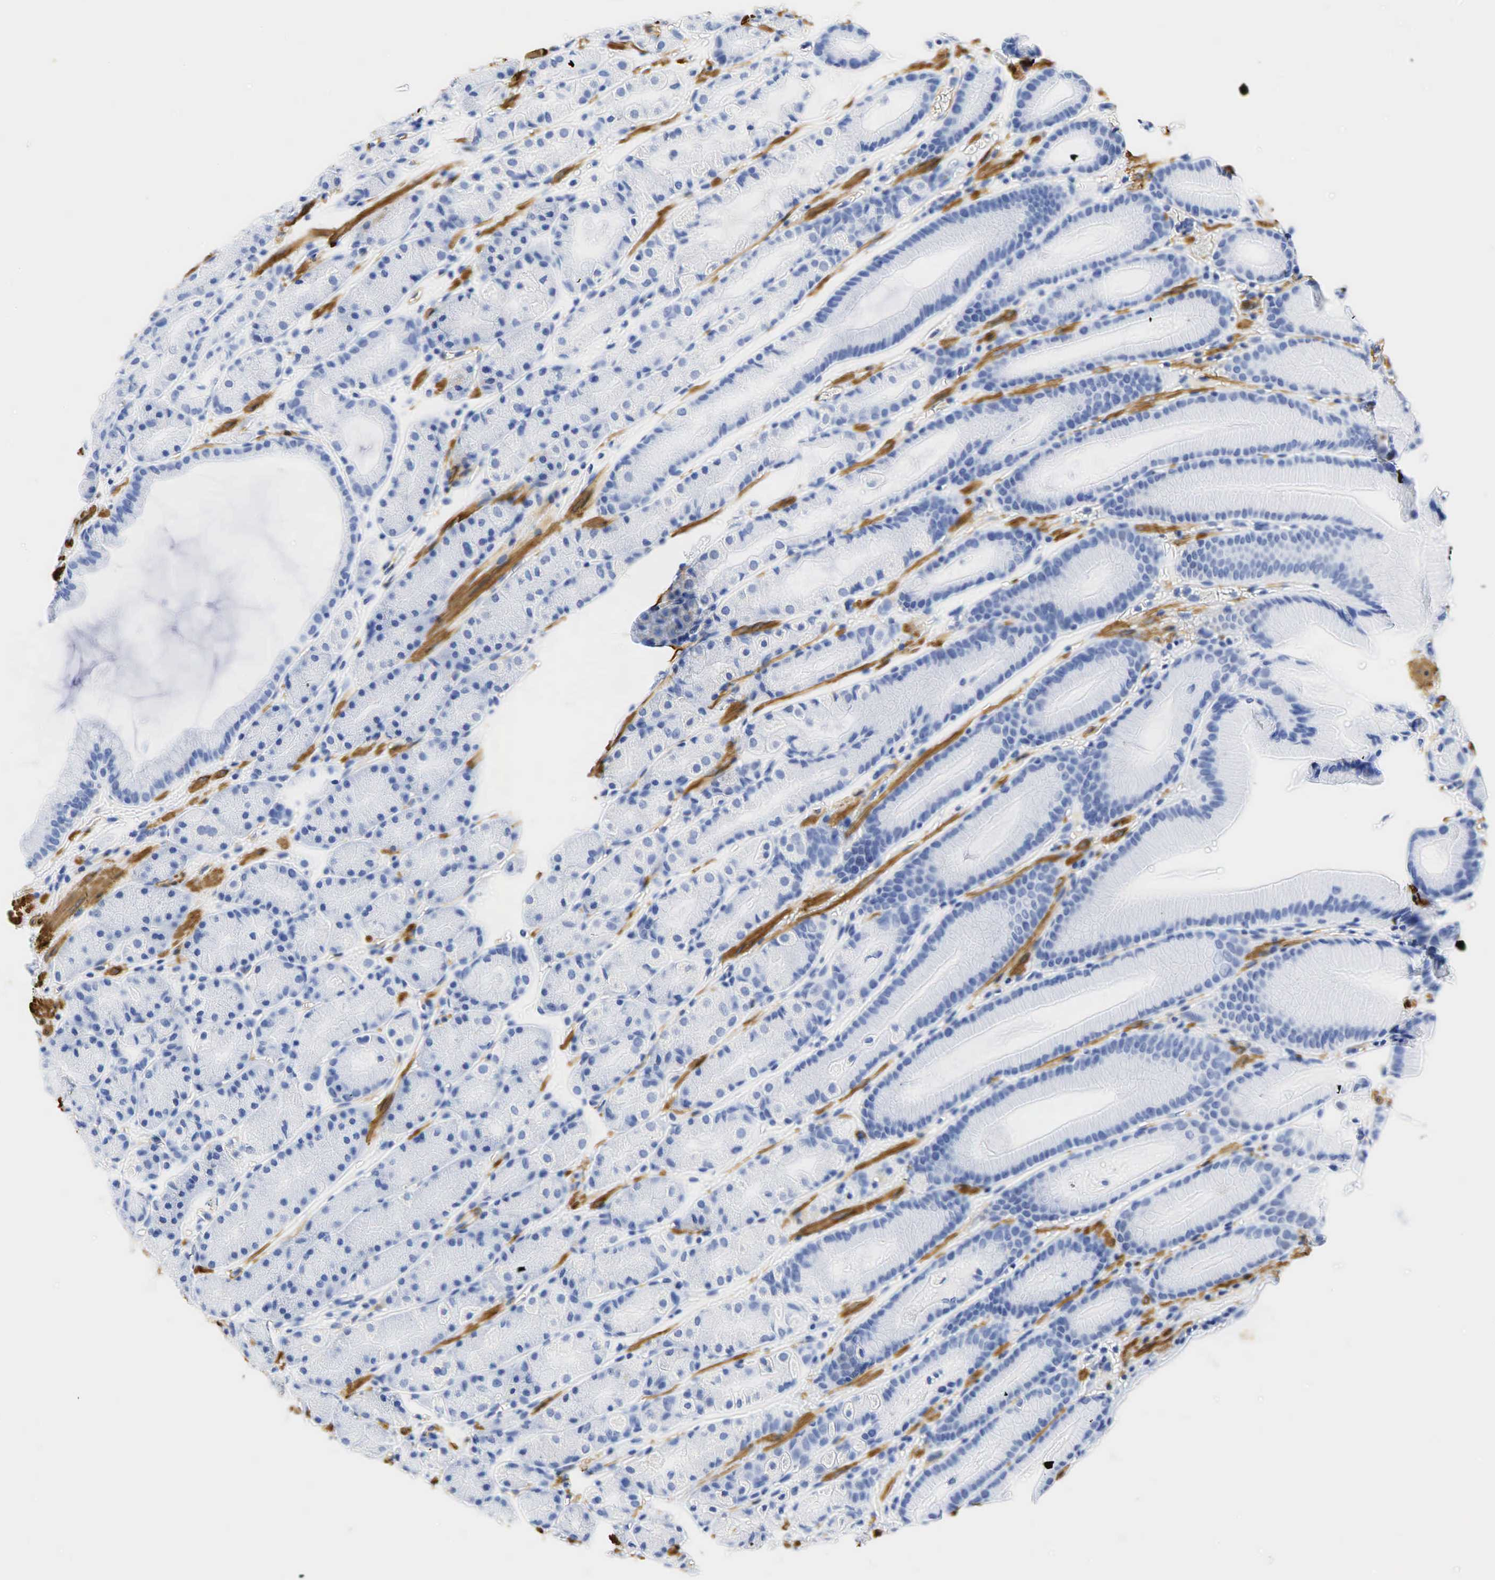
{"staining": {"intensity": "negative", "quantity": "none", "location": "none"}, "tissue": "stomach", "cell_type": "Glandular cells", "image_type": "normal", "snomed": [{"axis": "morphology", "description": "Normal tissue, NOS"}, {"axis": "topography", "description": "Stomach, upper"}], "caption": "DAB immunohistochemical staining of normal human stomach demonstrates no significant staining in glandular cells. (DAB IHC with hematoxylin counter stain).", "gene": "ACTA1", "patient": {"sex": "male", "age": 72}}